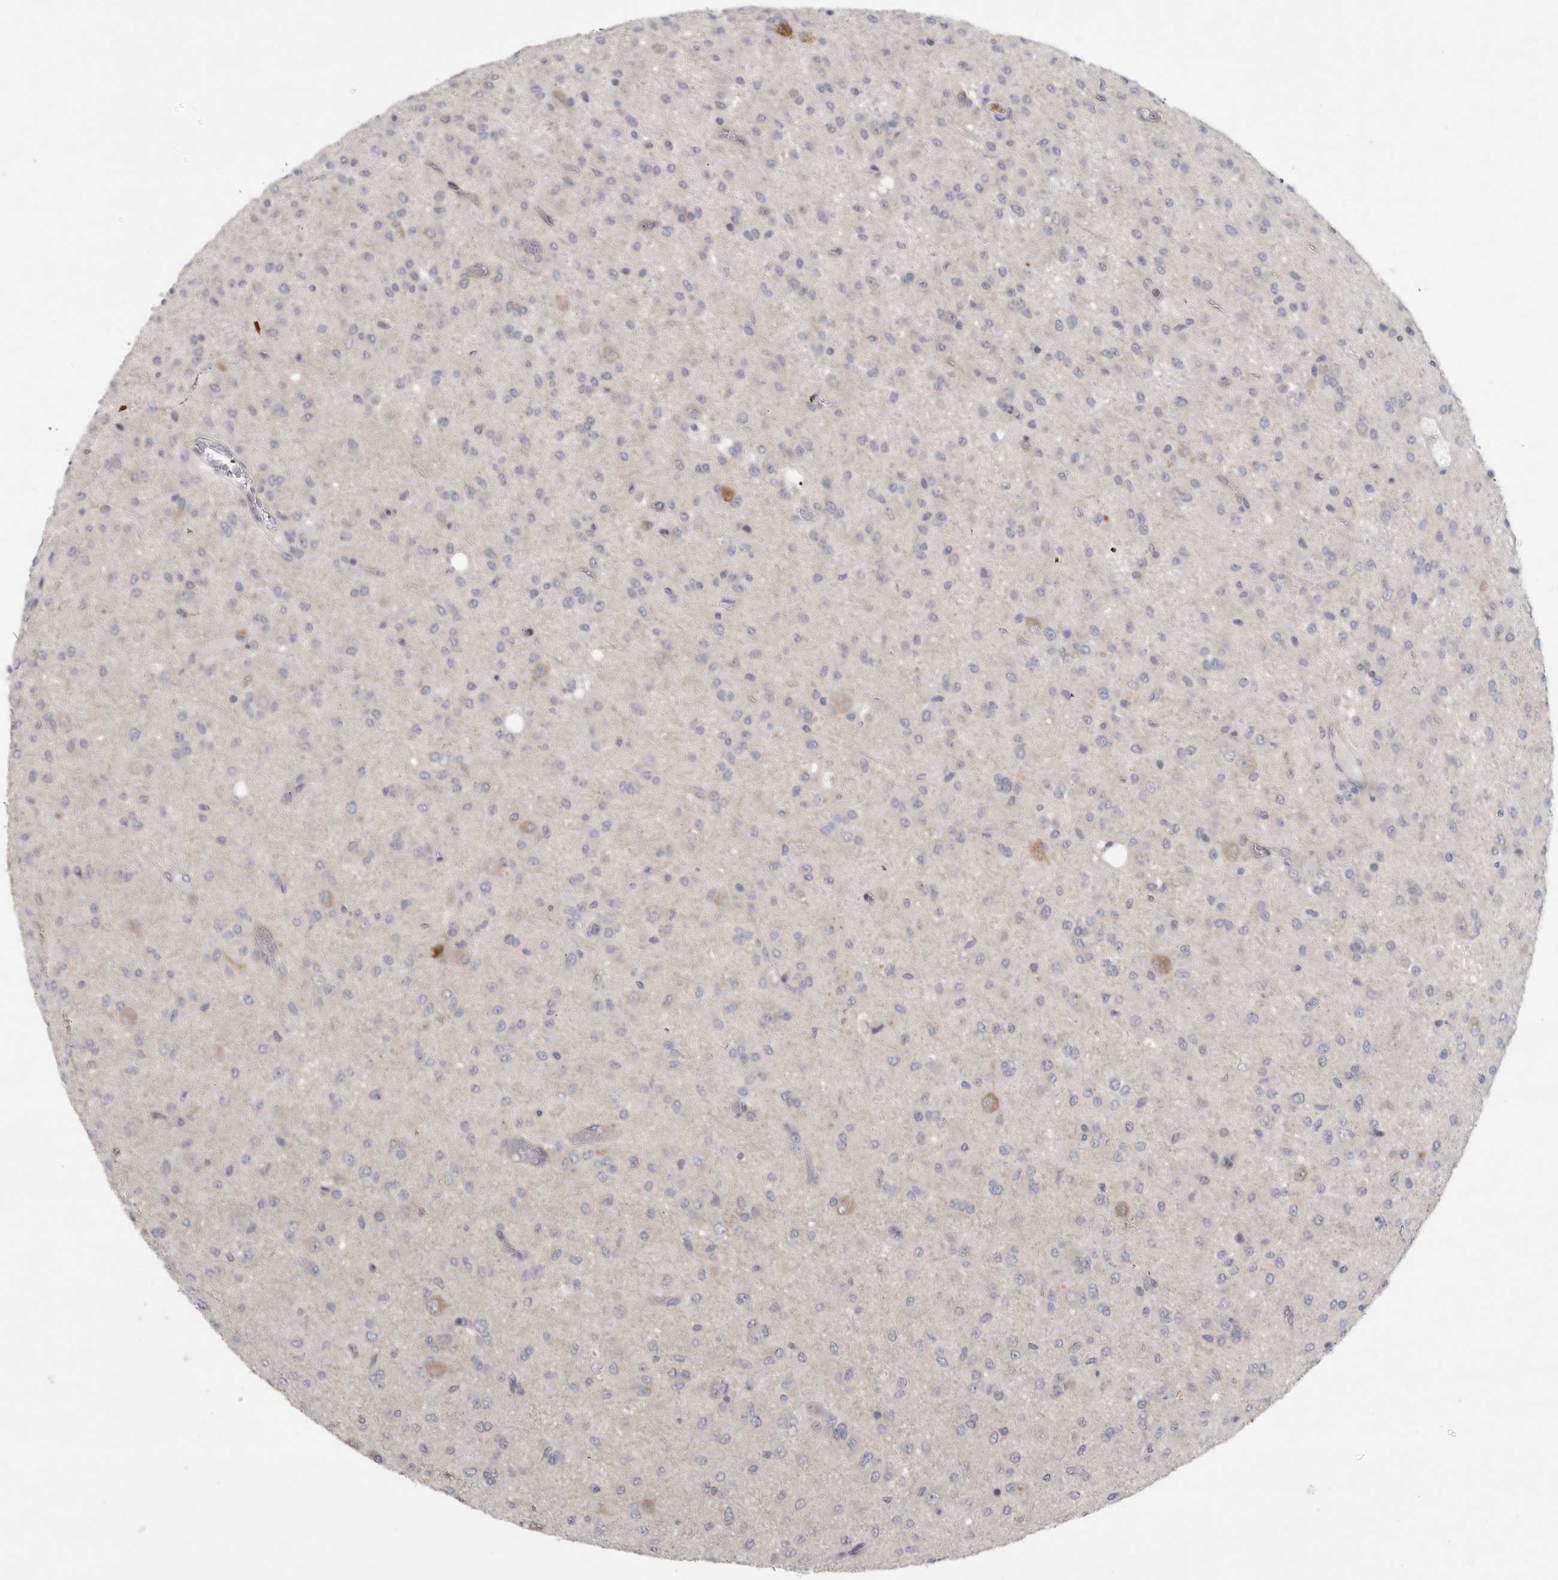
{"staining": {"intensity": "negative", "quantity": "none", "location": "none"}, "tissue": "glioma", "cell_type": "Tumor cells", "image_type": "cancer", "snomed": [{"axis": "morphology", "description": "Glioma, malignant, High grade"}, {"axis": "topography", "description": "Brain"}], "caption": "Tumor cells are negative for brown protein staining in glioma.", "gene": "FBXO43", "patient": {"sex": "female", "age": 59}}